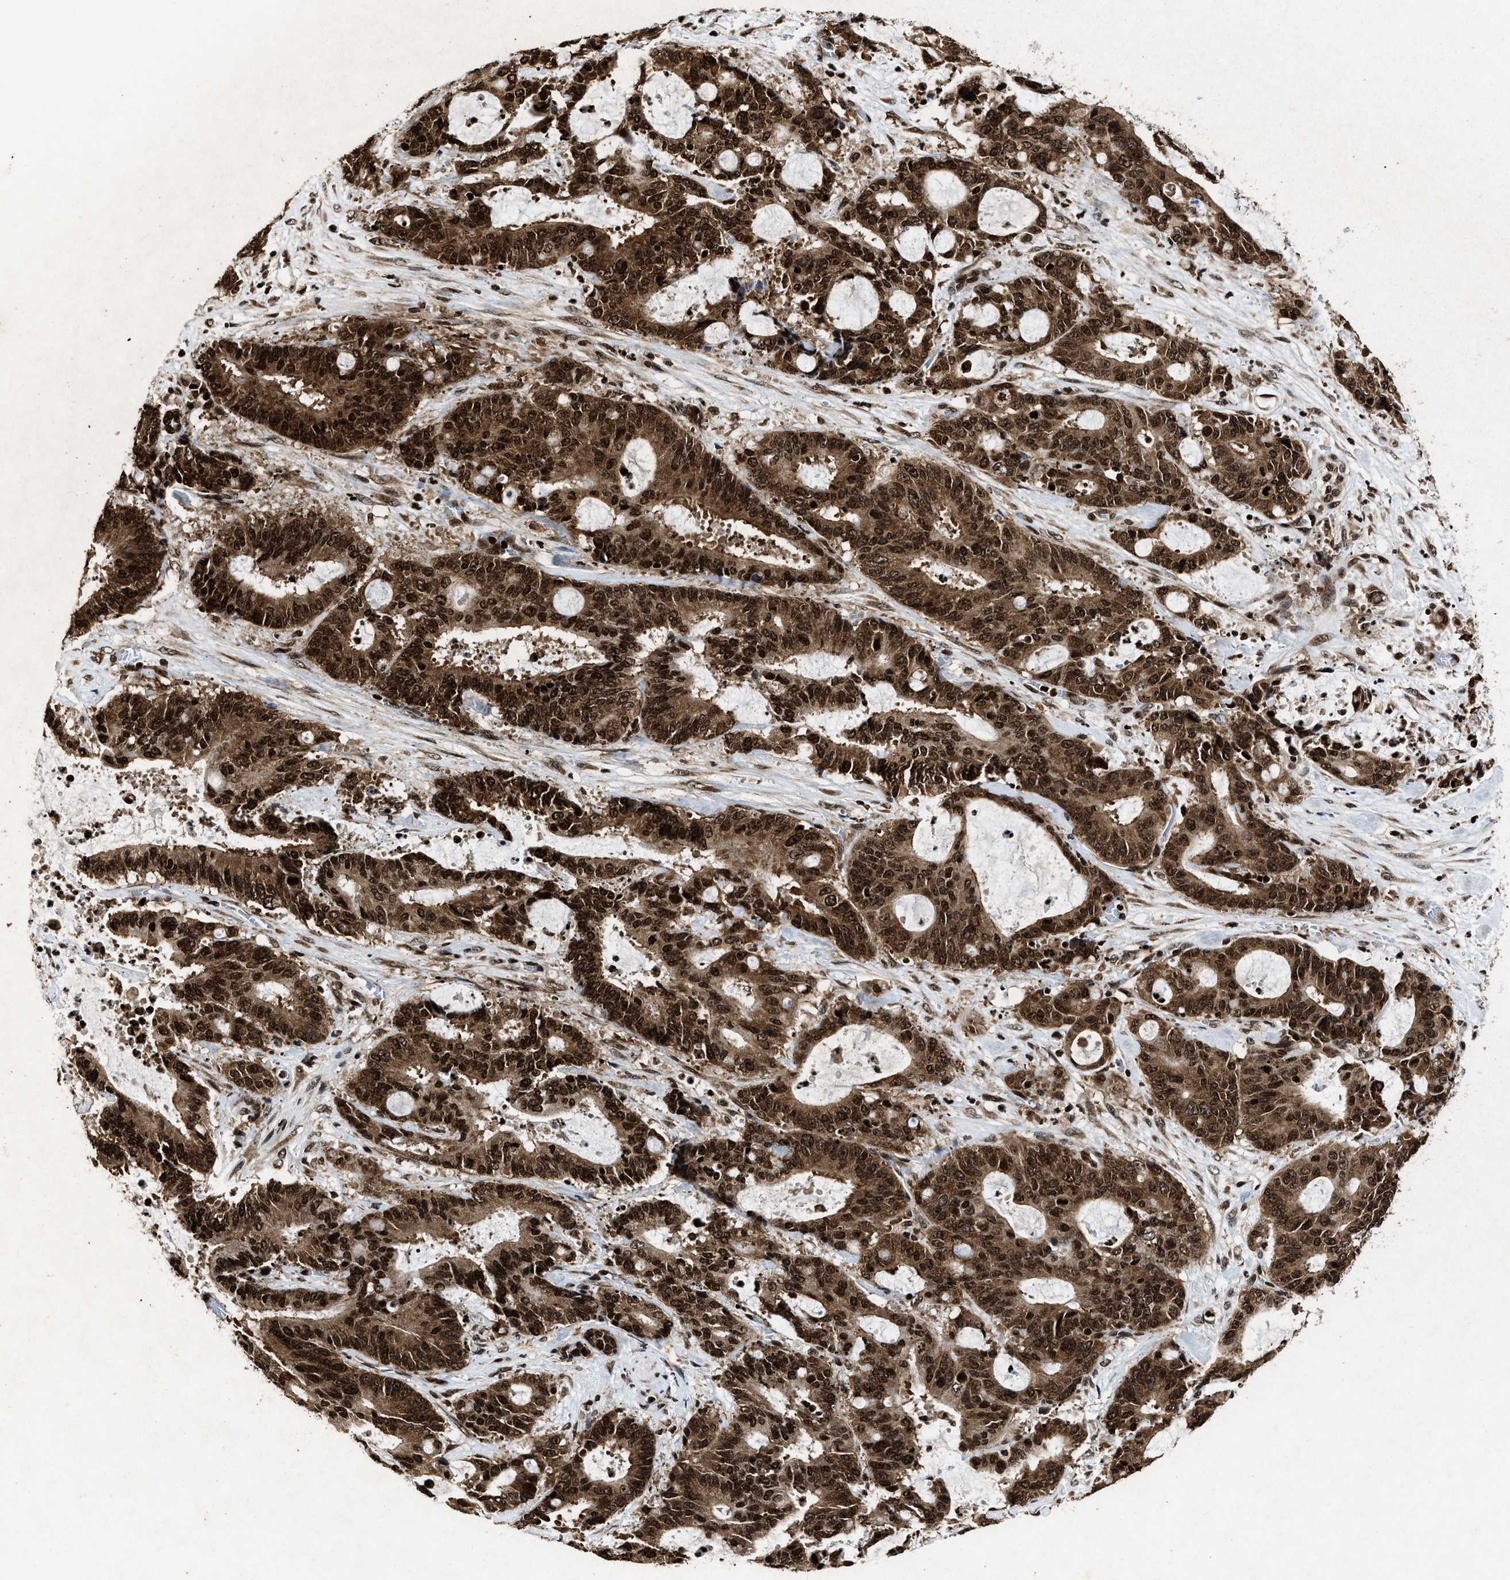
{"staining": {"intensity": "strong", "quantity": ">75%", "location": "cytoplasmic/membranous,nuclear"}, "tissue": "liver cancer", "cell_type": "Tumor cells", "image_type": "cancer", "snomed": [{"axis": "morphology", "description": "Normal tissue, NOS"}, {"axis": "morphology", "description": "Cholangiocarcinoma"}, {"axis": "topography", "description": "Liver"}, {"axis": "topography", "description": "Peripheral nerve tissue"}], "caption": "Tumor cells show high levels of strong cytoplasmic/membranous and nuclear expression in about >75% of cells in liver cancer (cholangiocarcinoma).", "gene": "ALYREF", "patient": {"sex": "female", "age": 73}}